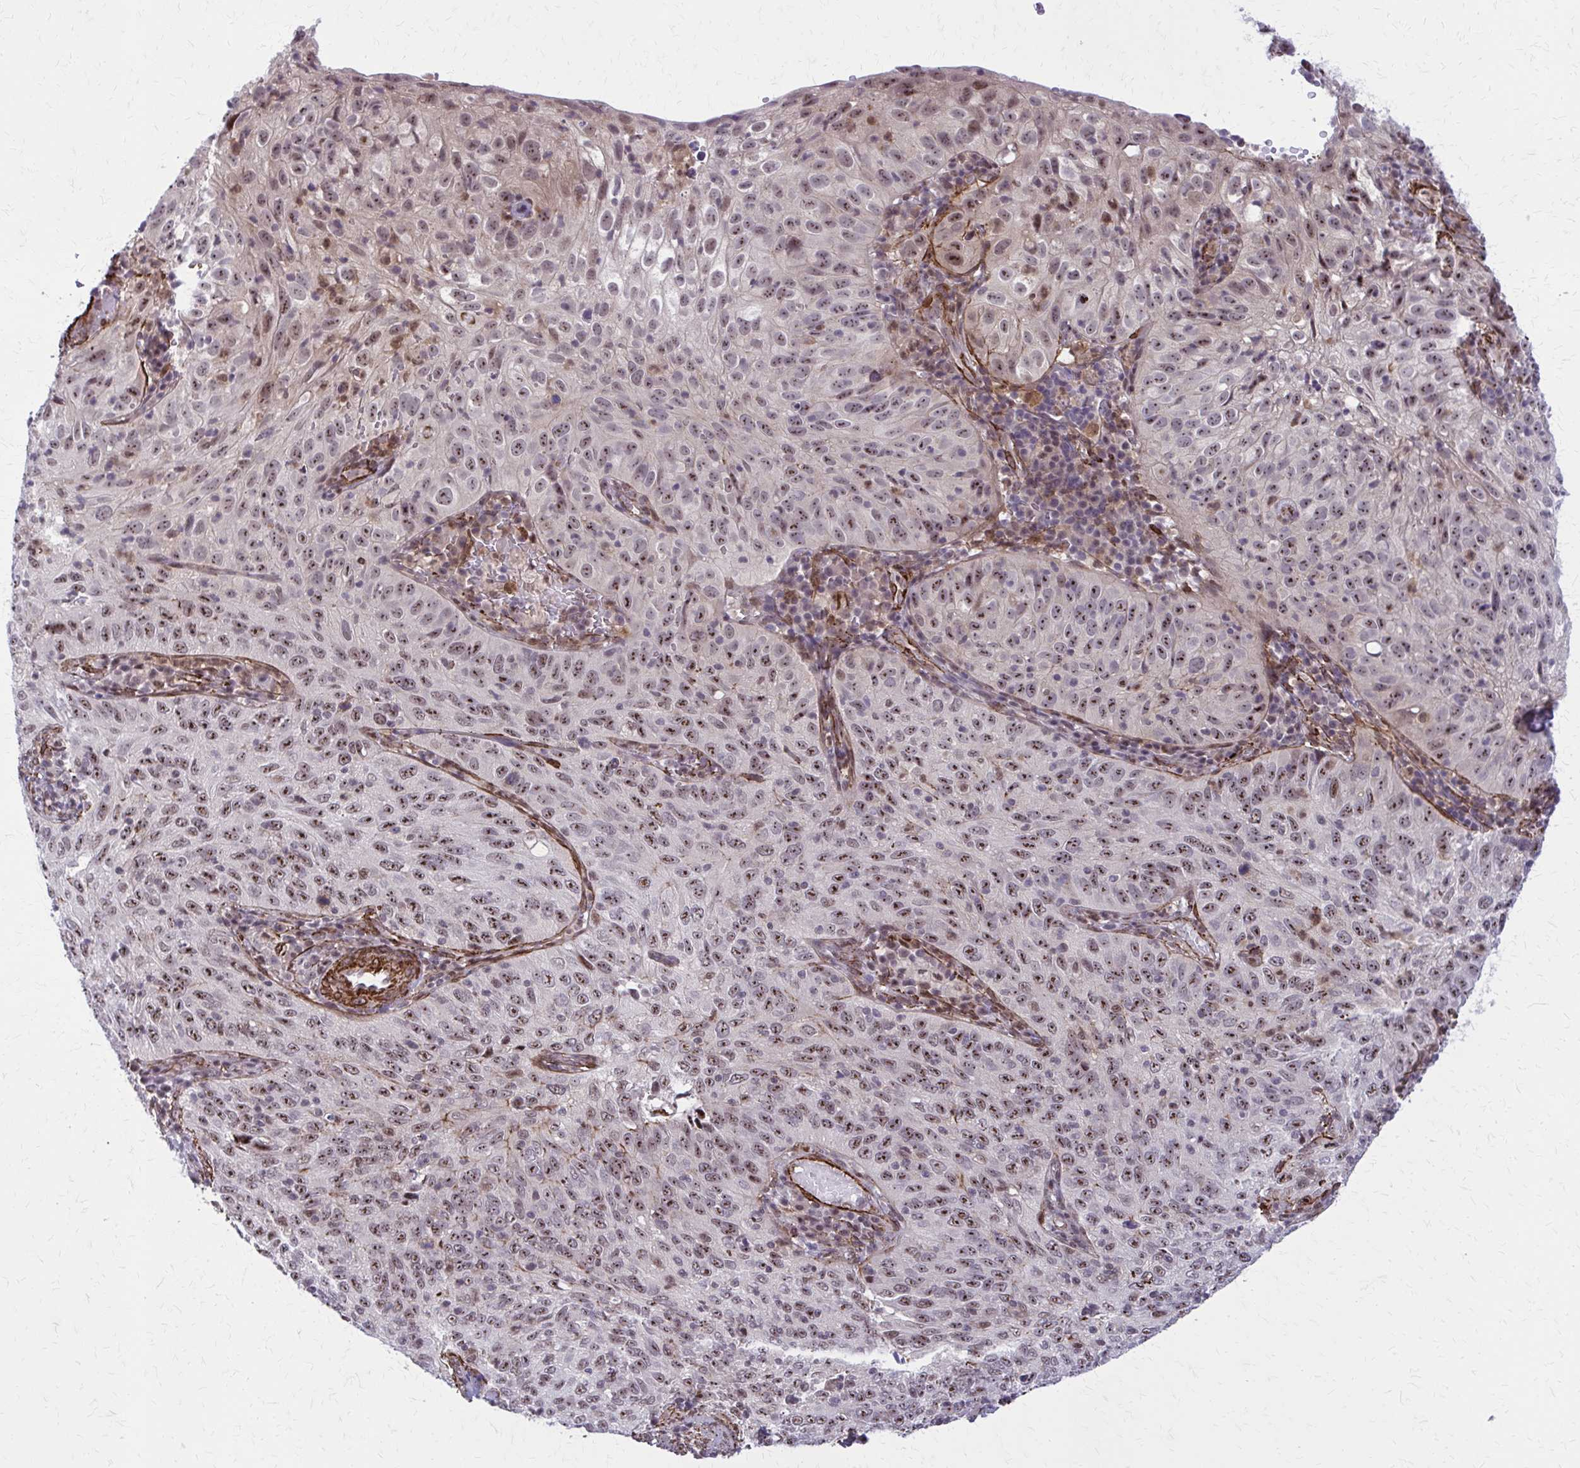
{"staining": {"intensity": "moderate", "quantity": ">75%", "location": "nuclear"}, "tissue": "cervical cancer", "cell_type": "Tumor cells", "image_type": "cancer", "snomed": [{"axis": "morphology", "description": "Squamous cell carcinoma, NOS"}, {"axis": "topography", "description": "Cervix"}], "caption": "Cervical cancer was stained to show a protein in brown. There is medium levels of moderate nuclear staining in about >75% of tumor cells. (Brightfield microscopy of DAB IHC at high magnification).", "gene": "NRBF2", "patient": {"sex": "female", "age": 52}}